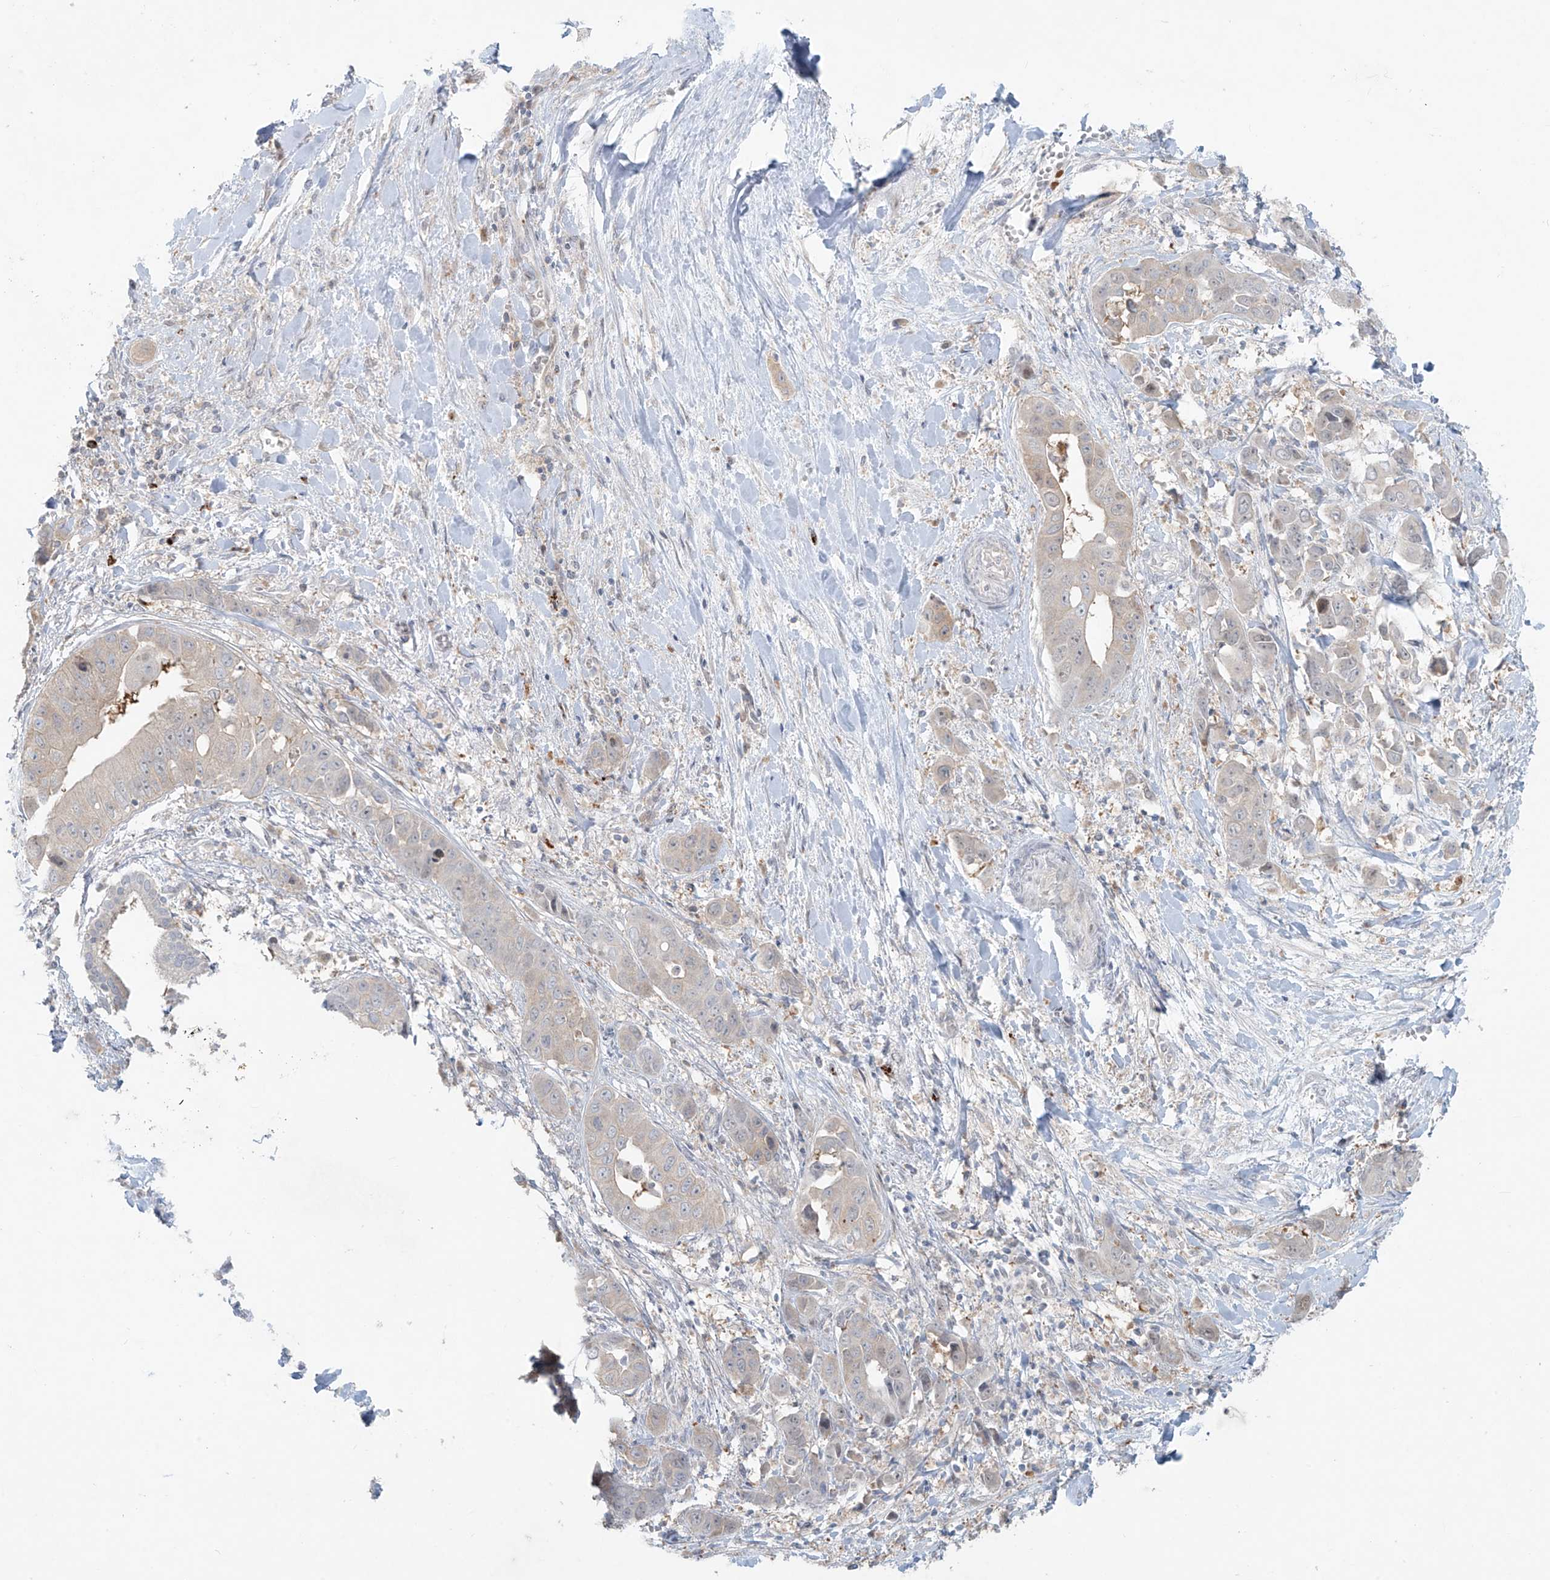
{"staining": {"intensity": "negative", "quantity": "none", "location": "none"}, "tissue": "liver cancer", "cell_type": "Tumor cells", "image_type": "cancer", "snomed": [{"axis": "morphology", "description": "Cholangiocarcinoma"}, {"axis": "topography", "description": "Liver"}], "caption": "DAB (3,3'-diaminobenzidine) immunohistochemical staining of human liver cholangiocarcinoma displays no significant positivity in tumor cells.", "gene": "PPAT", "patient": {"sex": "female", "age": 52}}